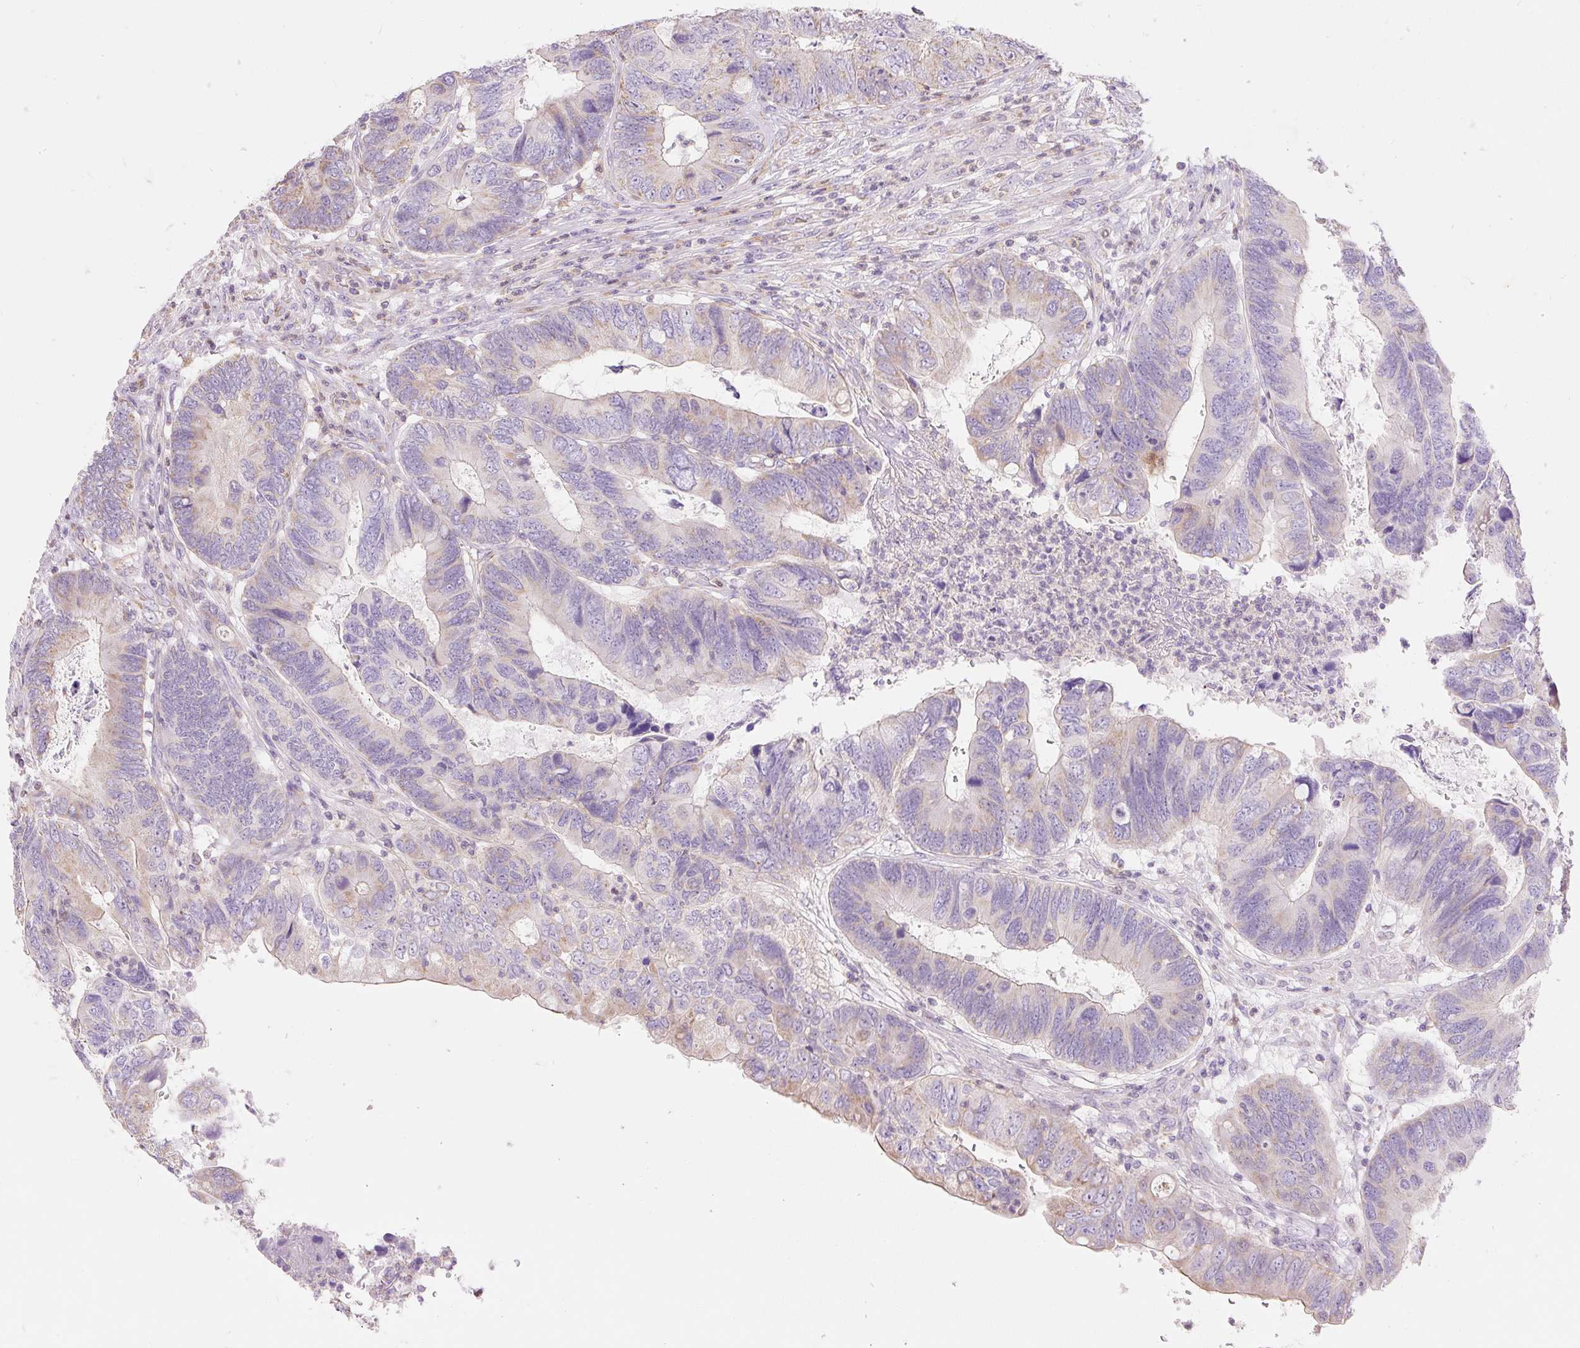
{"staining": {"intensity": "weak", "quantity": "25%-75%", "location": "cytoplasmic/membranous"}, "tissue": "colorectal cancer", "cell_type": "Tumor cells", "image_type": "cancer", "snomed": [{"axis": "morphology", "description": "Adenocarcinoma, NOS"}, {"axis": "topography", "description": "Colon"}], "caption": "Weak cytoplasmic/membranous protein staining is seen in about 25%-75% of tumor cells in colorectal cancer (adenocarcinoma).", "gene": "DHX35", "patient": {"sex": "female", "age": 67}}